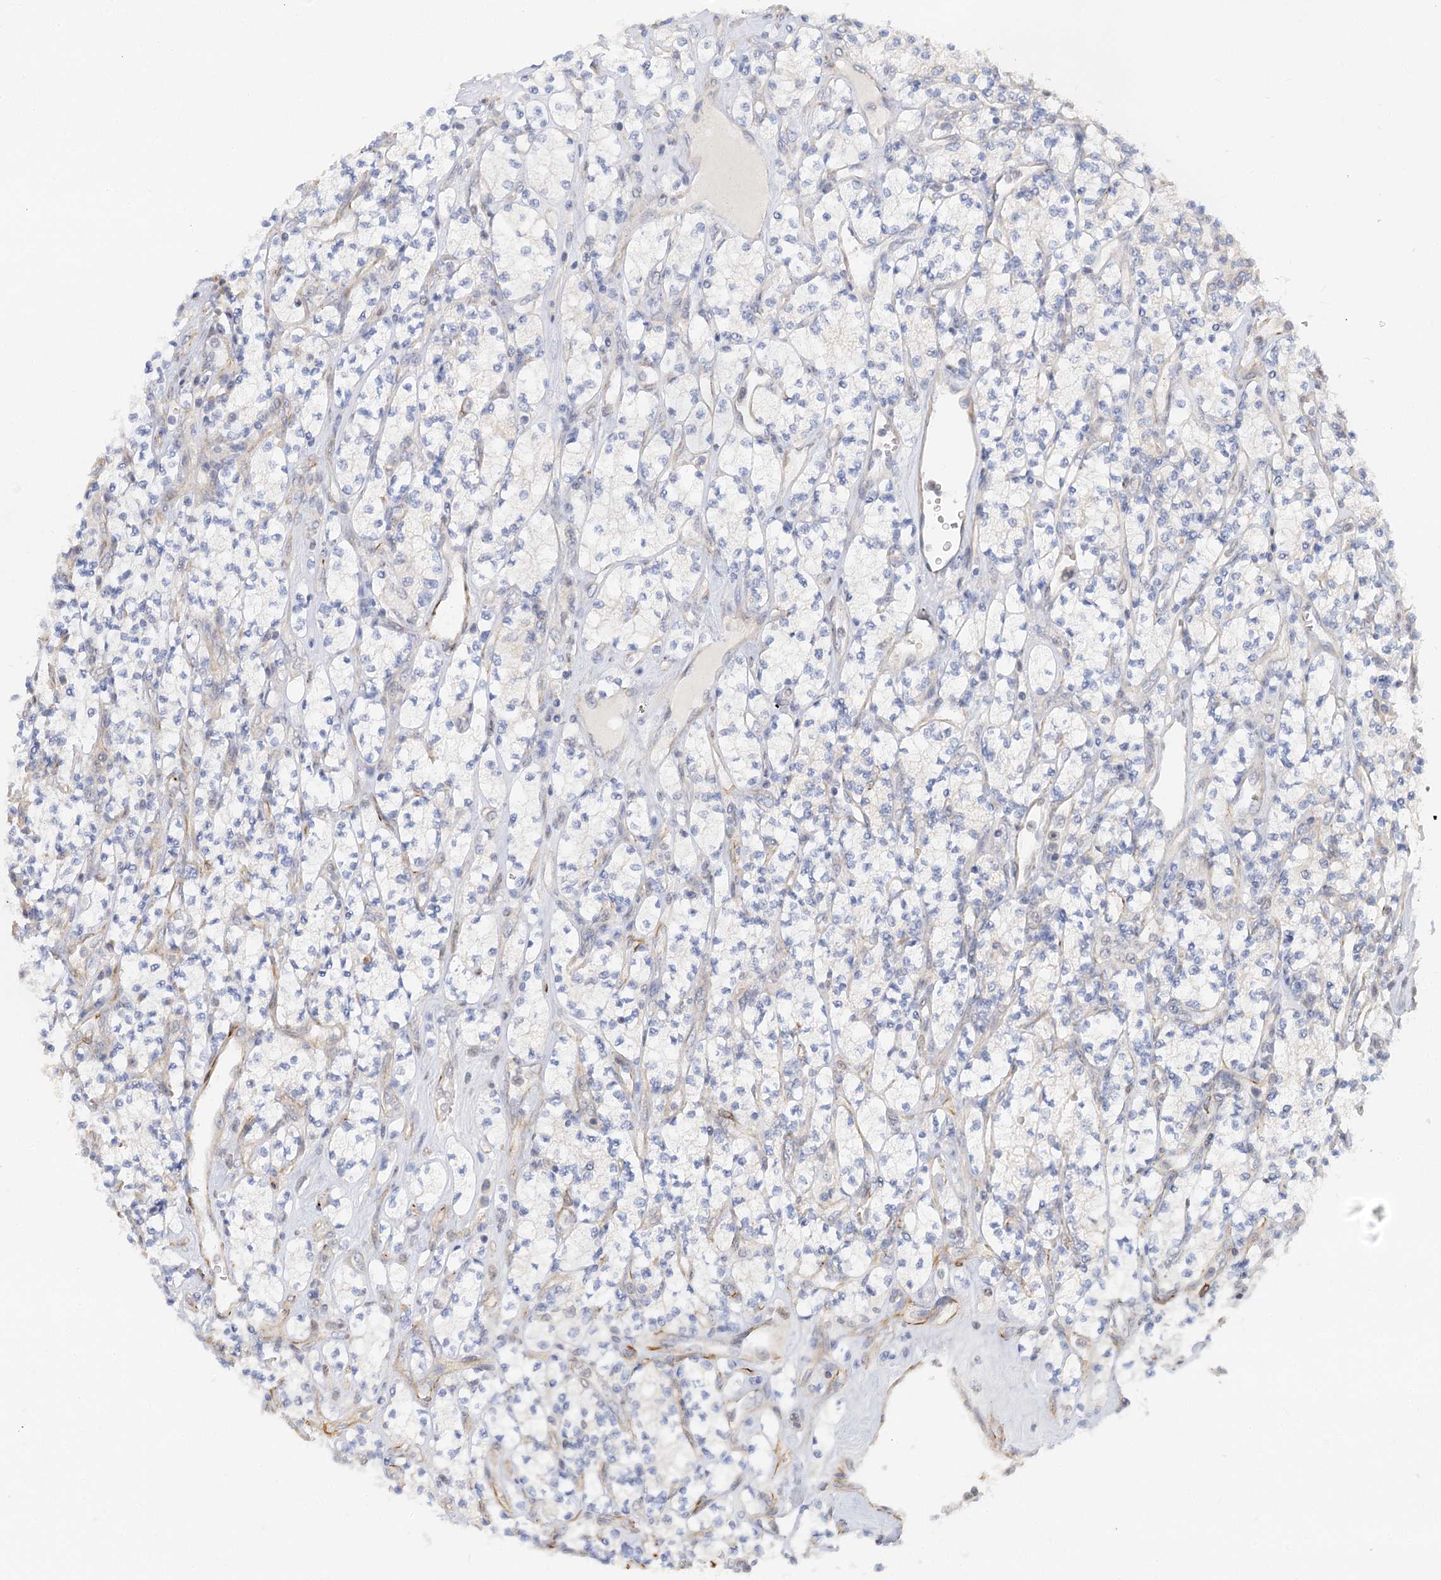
{"staining": {"intensity": "negative", "quantity": "none", "location": "none"}, "tissue": "renal cancer", "cell_type": "Tumor cells", "image_type": "cancer", "snomed": [{"axis": "morphology", "description": "Adenocarcinoma, NOS"}, {"axis": "topography", "description": "Kidney"}], "caption": "Renal cancer (adenocarcinoma) stained for a protein using IHC shows no staining tumor cells.", "gene": "NELL2", "patient": {"sex": "male", "age": 77}}